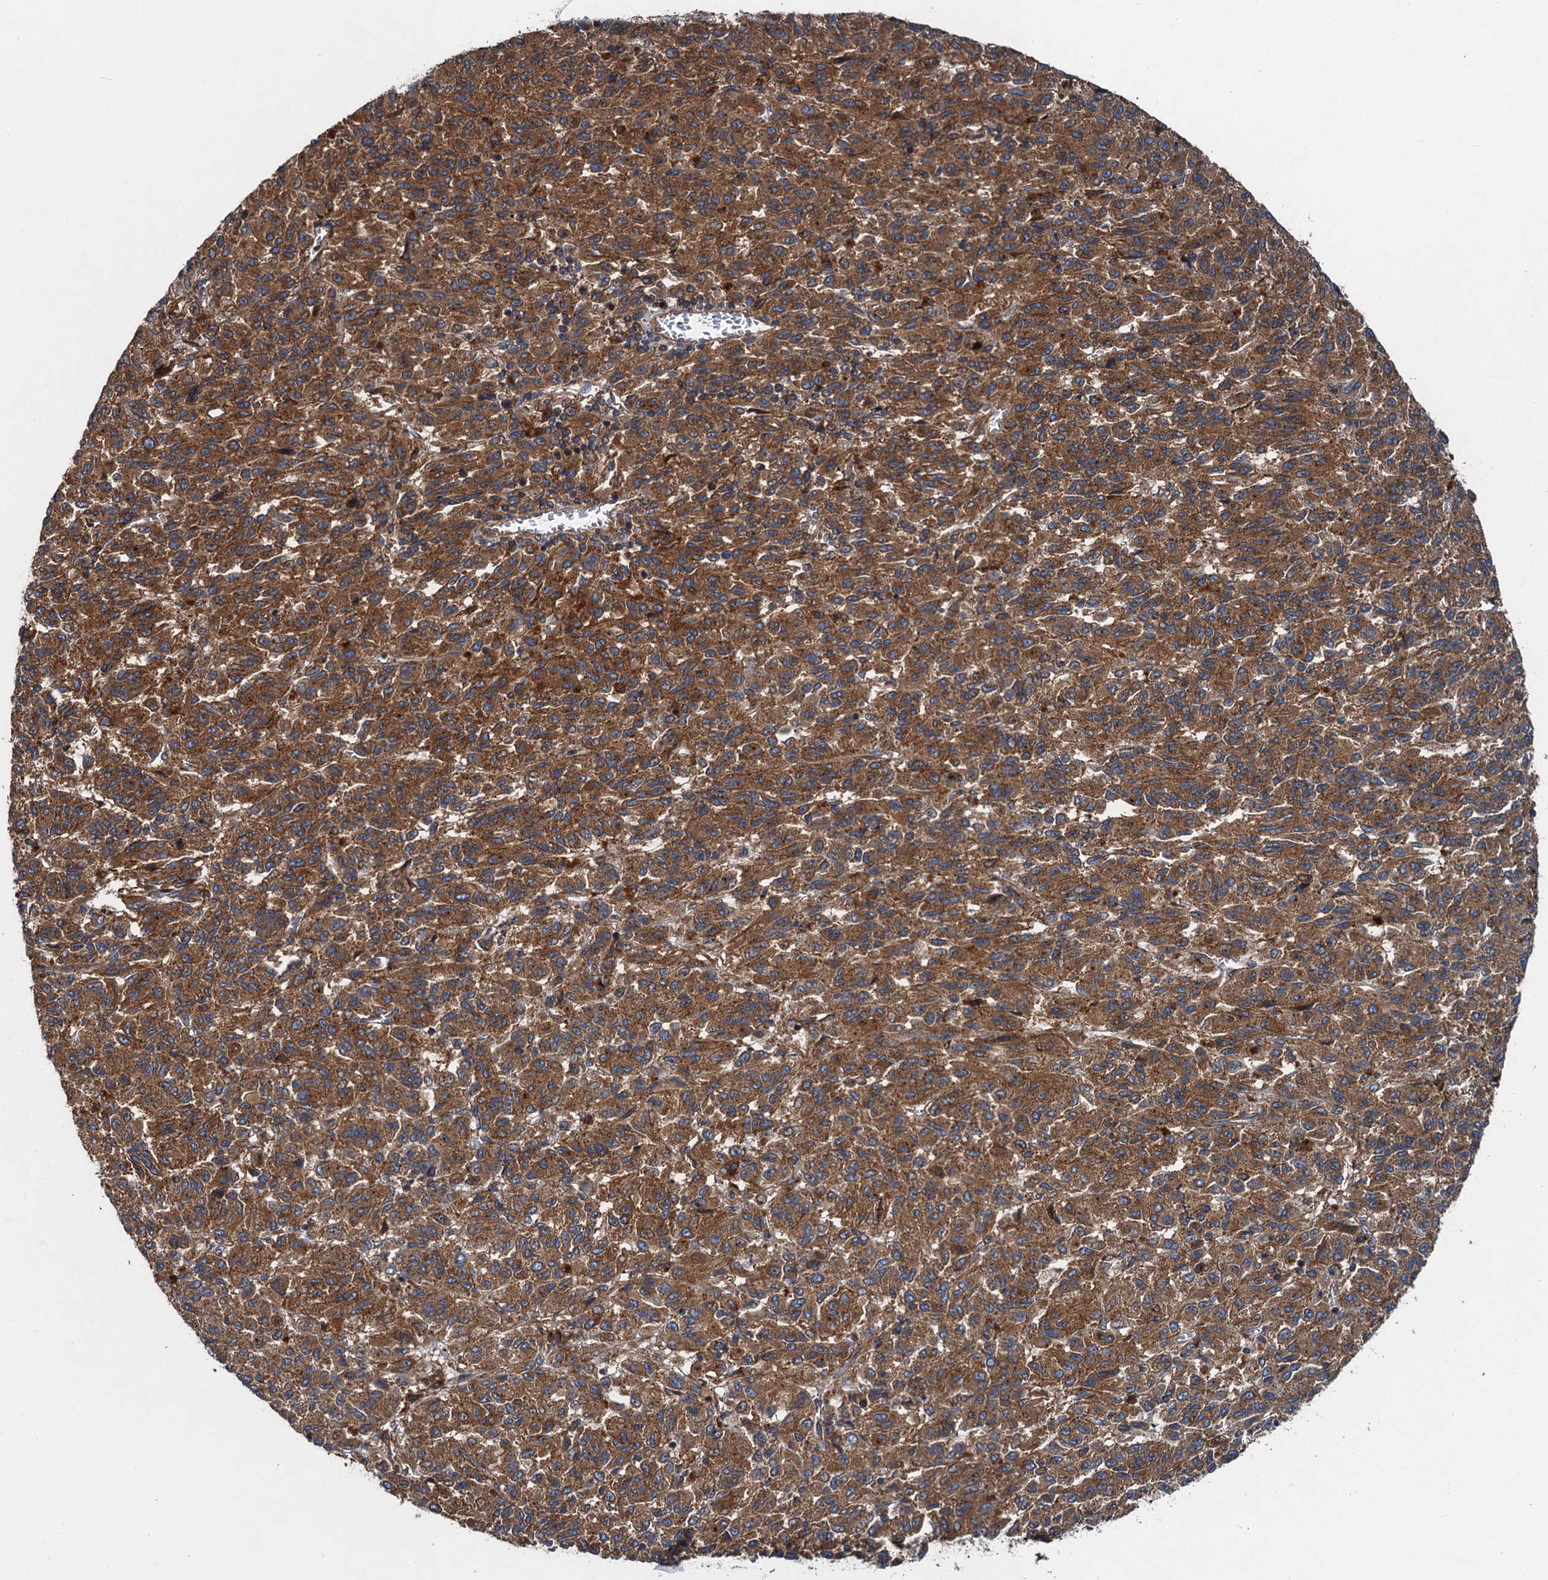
{"staining": {"intensity": "strong", "quantity": ">75%", "location": "cytoplasmic/membranous"}, "tissue": "melanoma", "cell_type": "Tumor cells", "image_type": "cancer", "snomed": [{"axis": "morphology", "description": "Malignant melanoma, Metastatic site"}, {"axis": "topography", "description": "Lung"}], "caption": "Protein analysis of malignant melanoma (metastatic site) tissue displays strong cytoplasmic/membranous expression in about >75% of tumor cells. Using DAB (brown) and hematoxylin (blue) stains, captured at high magnification using brightfield microscopy.", "gene": "COG3", "patient": {"sex": "male", "age": 64}}